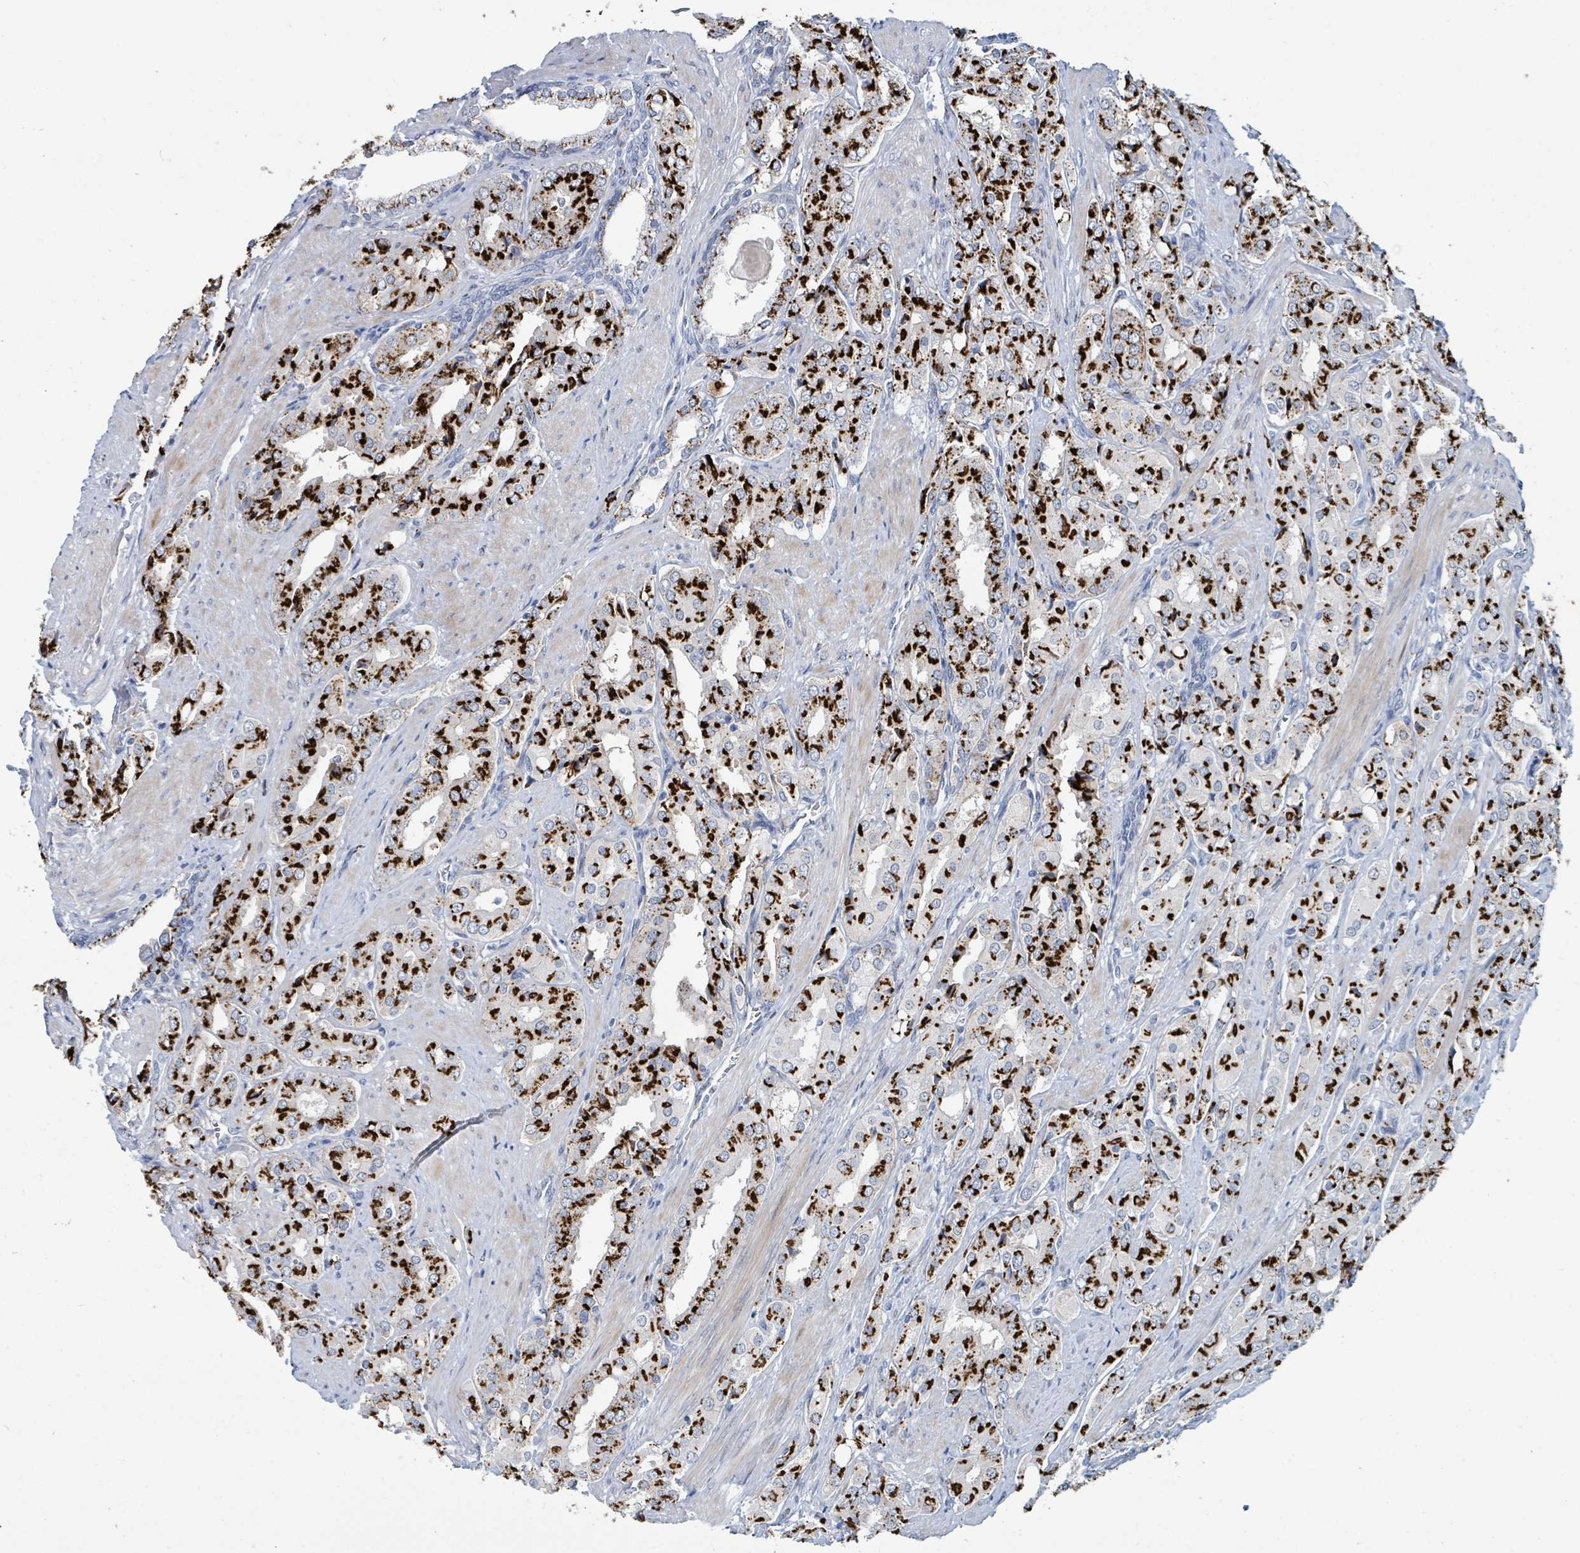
{"staining": {"intensity": "strong", "quantity": ">75%", "location": "cytoplasmic/membranous"}, "tissue": "prostate cancer", "cell_type": "Tumor cells", "image_type": "cancer", "snomed": [{"axis": "morphology", "description": "Adenocarcinoma, High grade"}, {"axis": "topography", "description": "Prostate"}], "caption": "Human prostate high-grade adenocarcinoma stained with a protein marker demonstrates strong staining in tumor cells.", "gene": "DCAF5", "patient": {"sex": "male", "age": 71}}